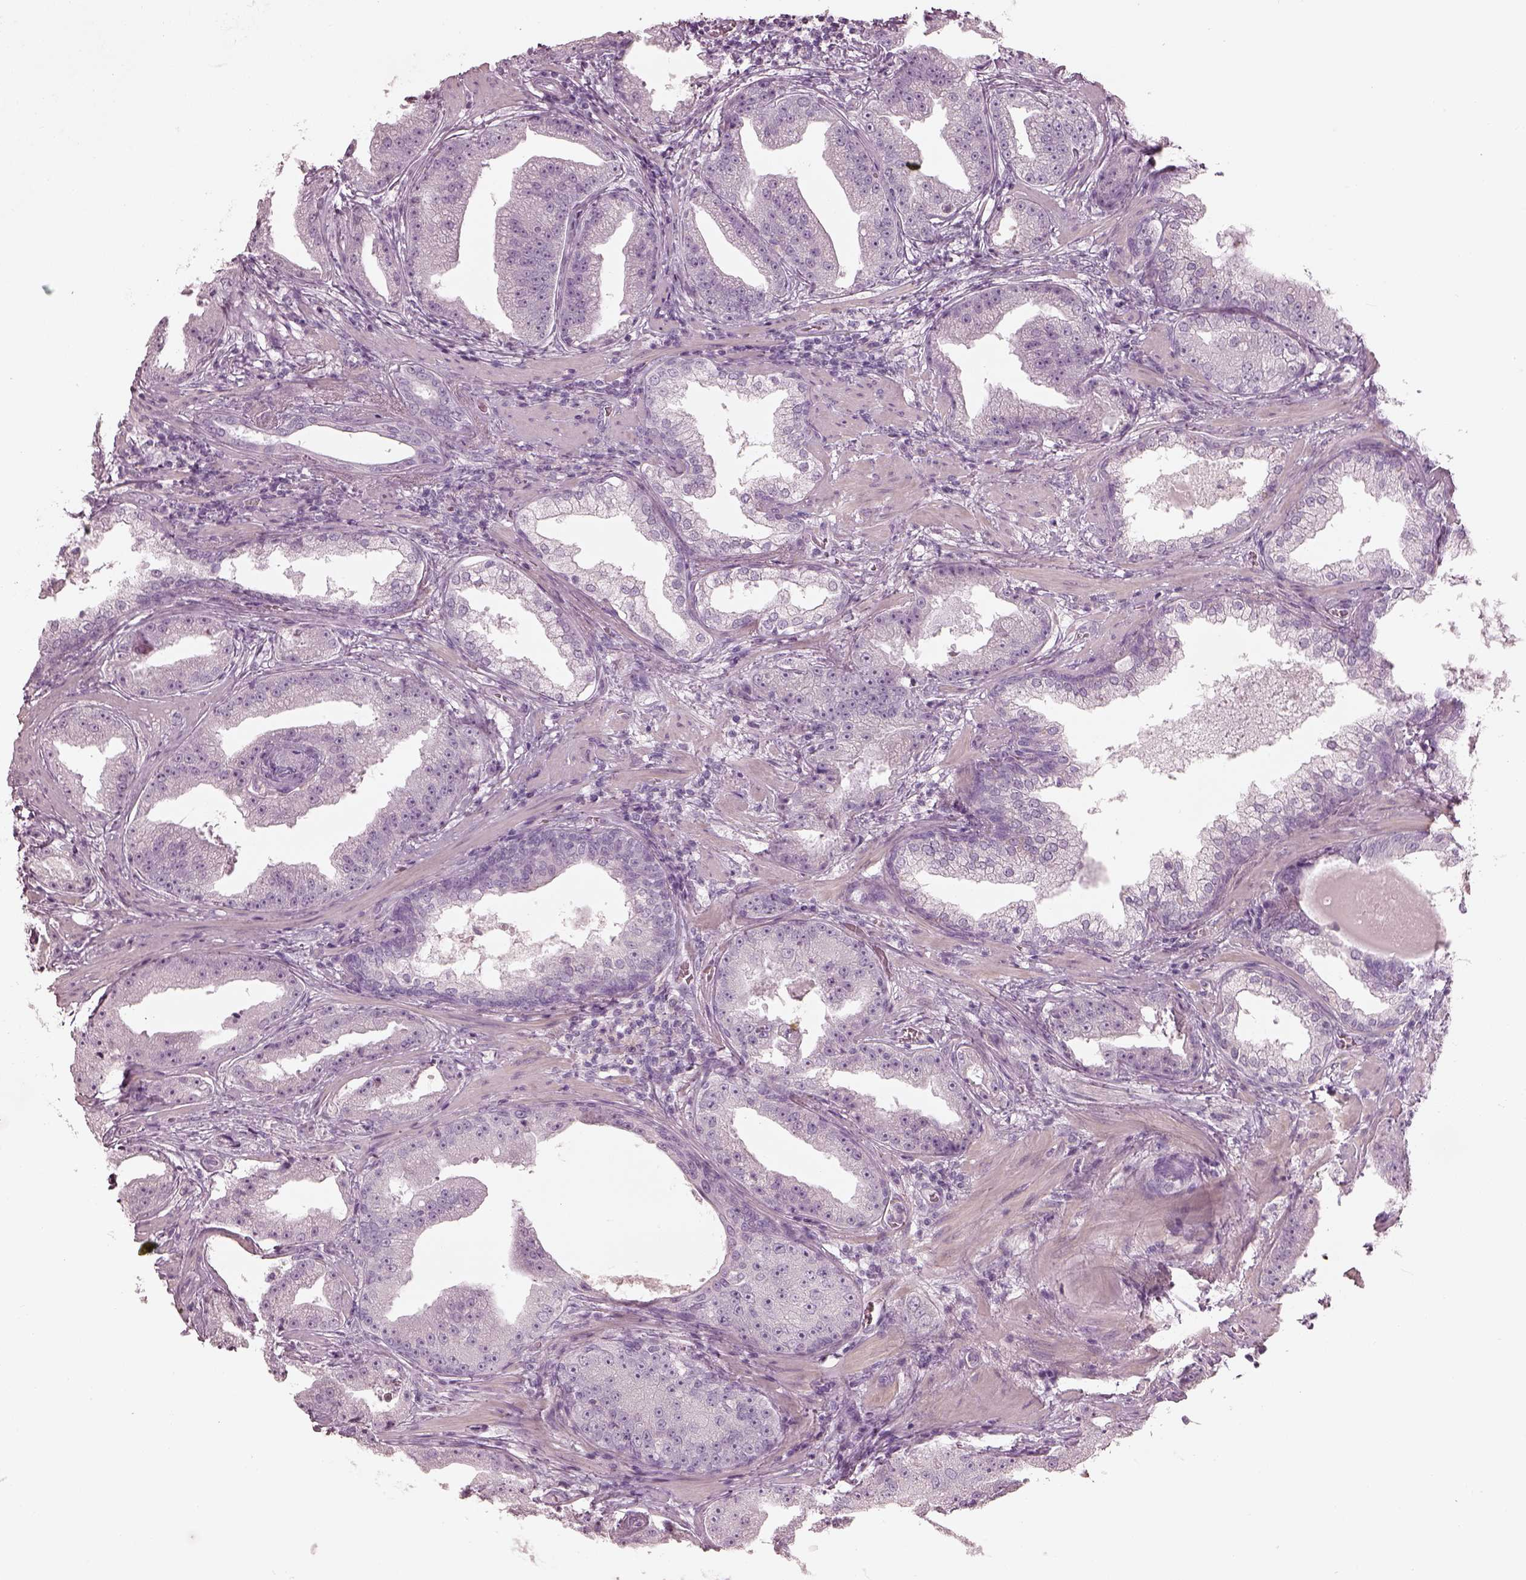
{"staining": {"intensity": "negative", "quantity": "none", "location": "none"}, "tissue": "prostate cancer", "cell_type": "Tumor cells", "image_type": "cancer", "snomed": [{"axis": "morphology", "description": "Adenocarcinoma, Low grade"}, {"axis": "topography", "description": "Prostate"}], "caption": "This is a image of IHC staining of prostate cancer, which shows no expression in tumor cells.", "gene": "RSPH9", "patient": {"sex": "male", "age": 62}}